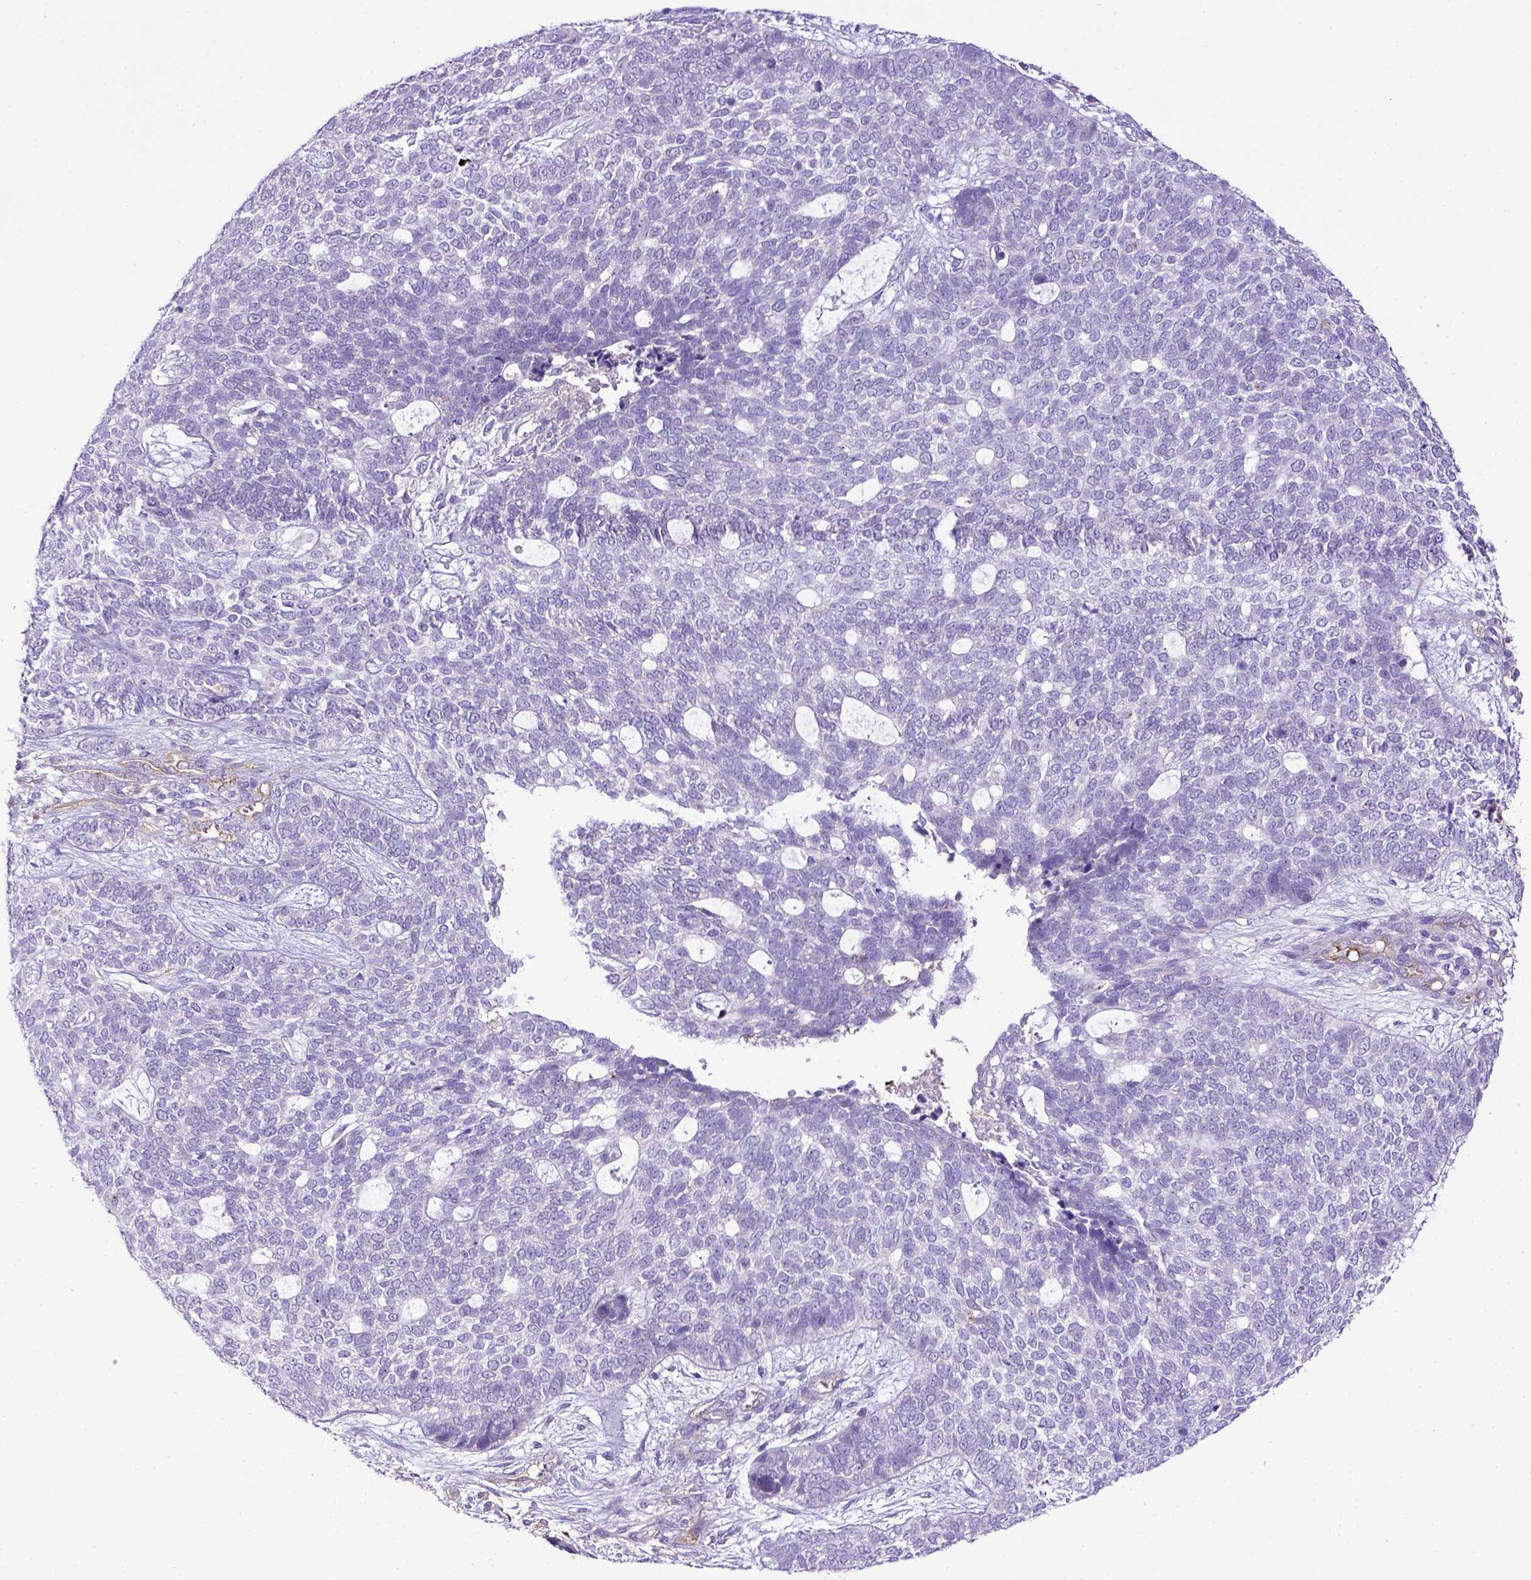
{"staining": {"intensity": "negative", "quantity": "none", "location": "none"}, "tissue": "skin cancer", "cell_type": "Tumor cells", "image_type": "cancer", "snomed": [{"axis": "morphology", "description": "Basal cell carcinoma"}, {"axis": "topography", "description": "Skin"}], "caption": "This is an IHC histopathology image of skin basal cell carcinoma. There is no expression in tumor cells.", "gene": "CD40", "patient": {"sex": "female", "age": 69}}